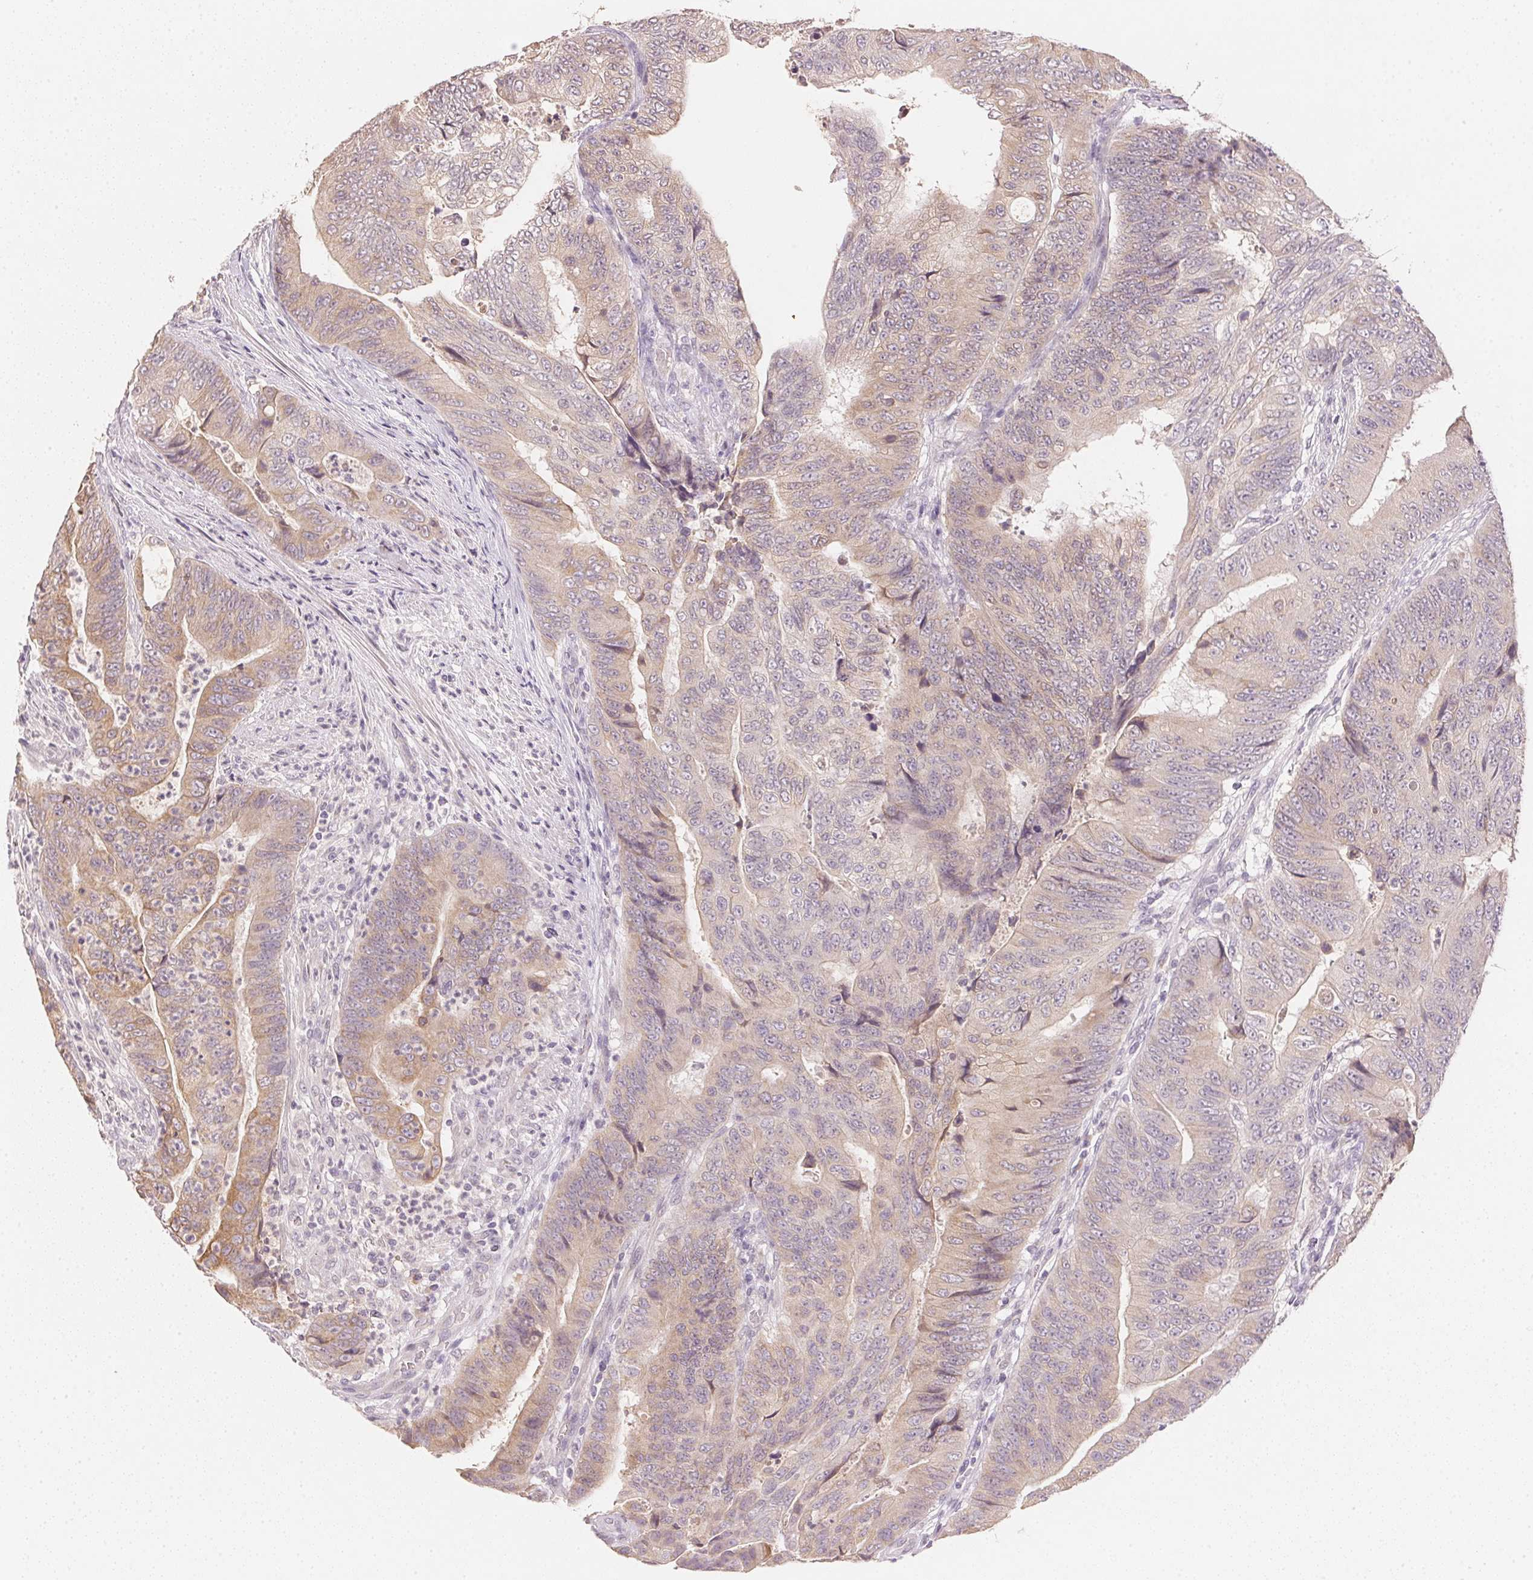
{"staining": {"intensity": "weak", "quantity": ">75%", "location": "cytoplasmic/membranous"}, "tissue": "colorectal cancer", "cell_type": "Tumor cells", "image_type": "cancer", "snomed": [{"axis": "morphology", "description": "Adenocarcinoma, NOS"}, {"axis": "topography", "description": "Colon"}], "caption": "Immunohistochemistry (IHC) staining of colorectal cancer (adenocarcinoma), which displays low levels of weak cytoplasmic/membranous positivity in about >75% of tumor cells indicating weak cytoplasmic/membranous protein staining. The staining was performed using DAB (brown) for protein detection and nuclei were counterstained in hematoxylin (blue).", "gene": "DHCR24", "patient": {"sex": "female", "age": 48}}